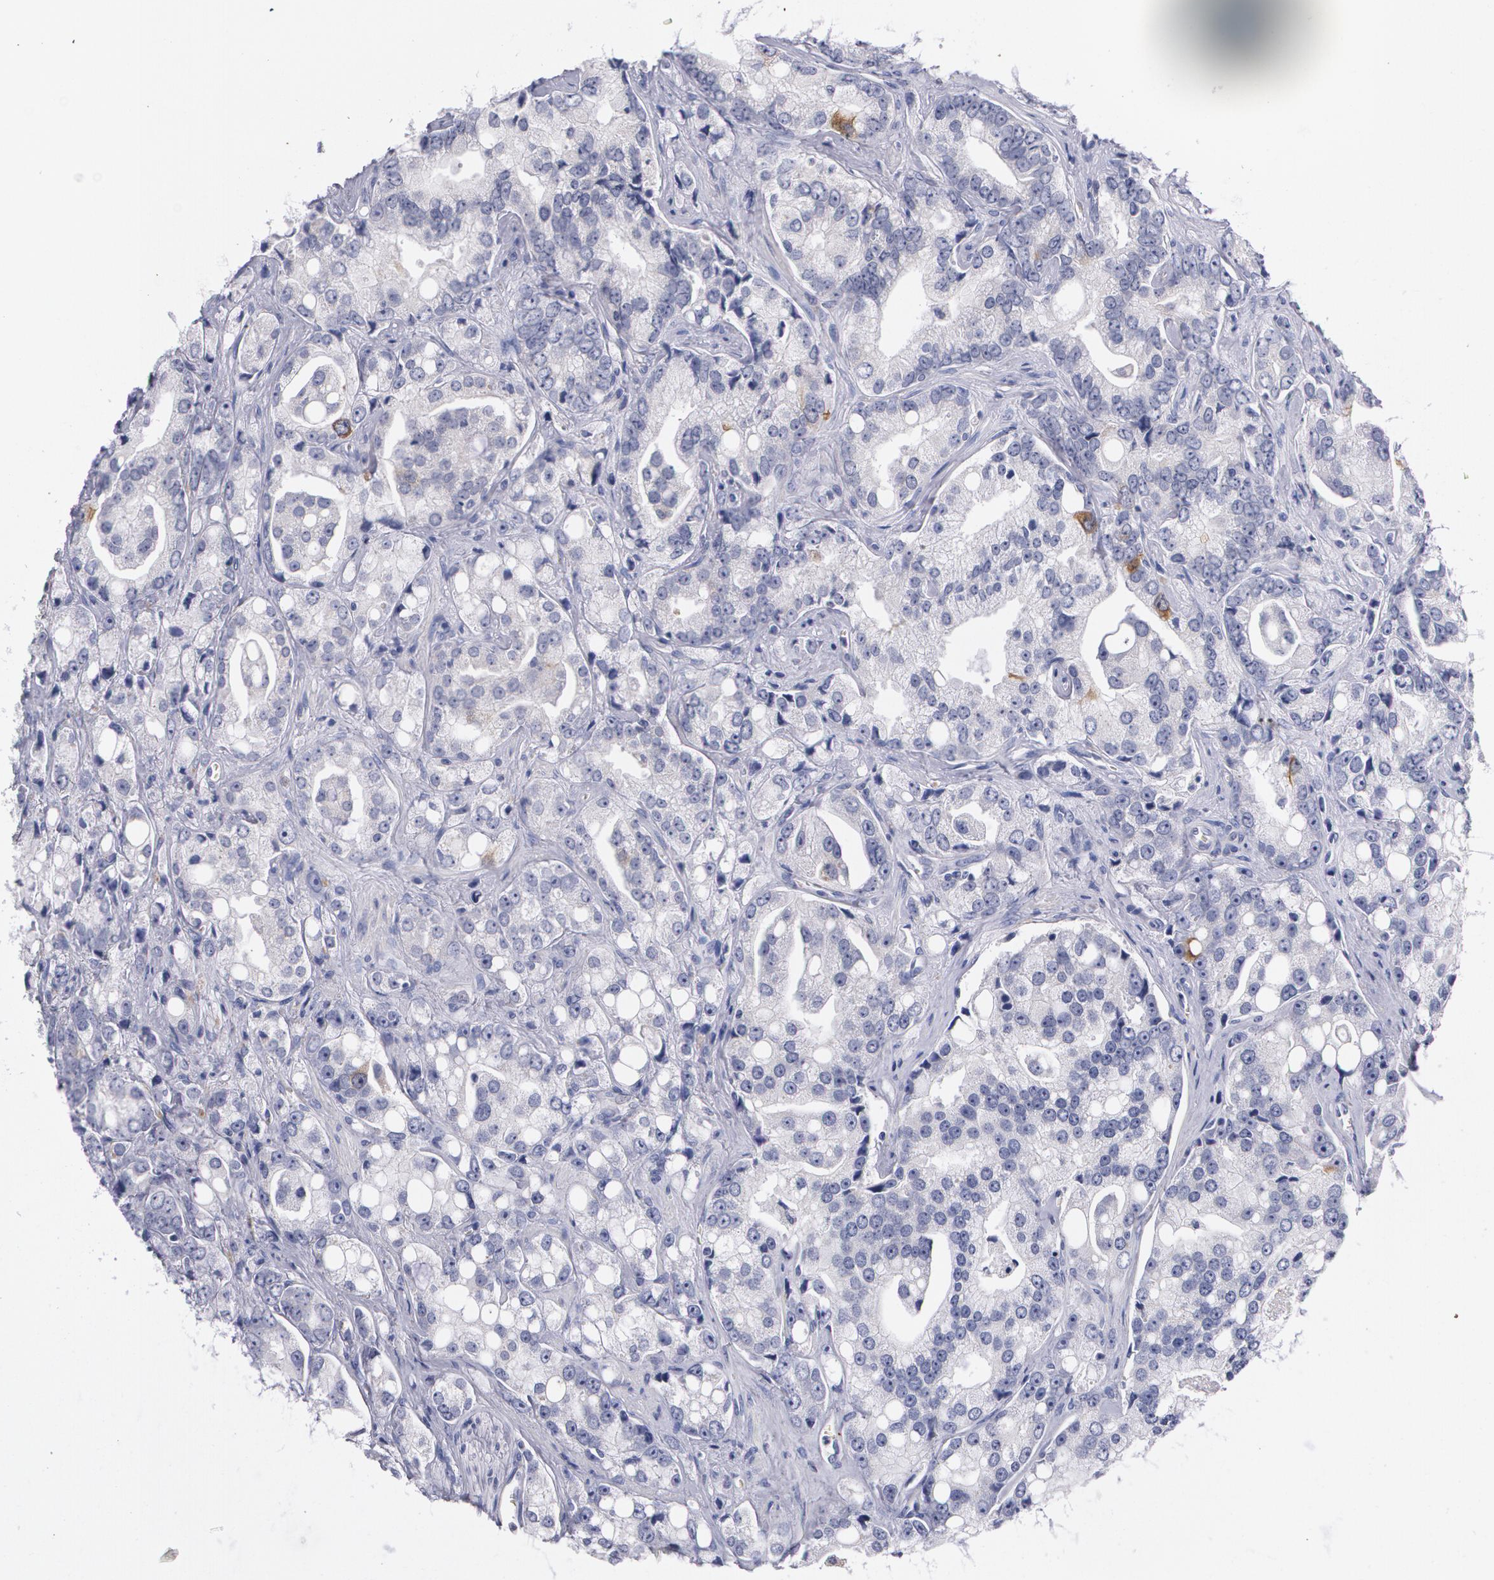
{"staining": {"intensity": "strong", "quantity": "<25%", "location": "cytoplasmic/membranous"}, "tissue": "prostate cancer", "cell_type": "Tumor cells", "image_type": "cancer", "snomed": [{"axis": "morphology", "description": "Adenocarcinoma, High grade"}, {"axis": "topography", "description": "Prostate"}], "caption": "Human prostate cancer stained for a protein (brown) demonstrates strong cytoplasmic/membranous positive positivity in approximately <25% of tumor cells.", "gene": "HMMR", "patient": {"sex": "male", "age": 67}}